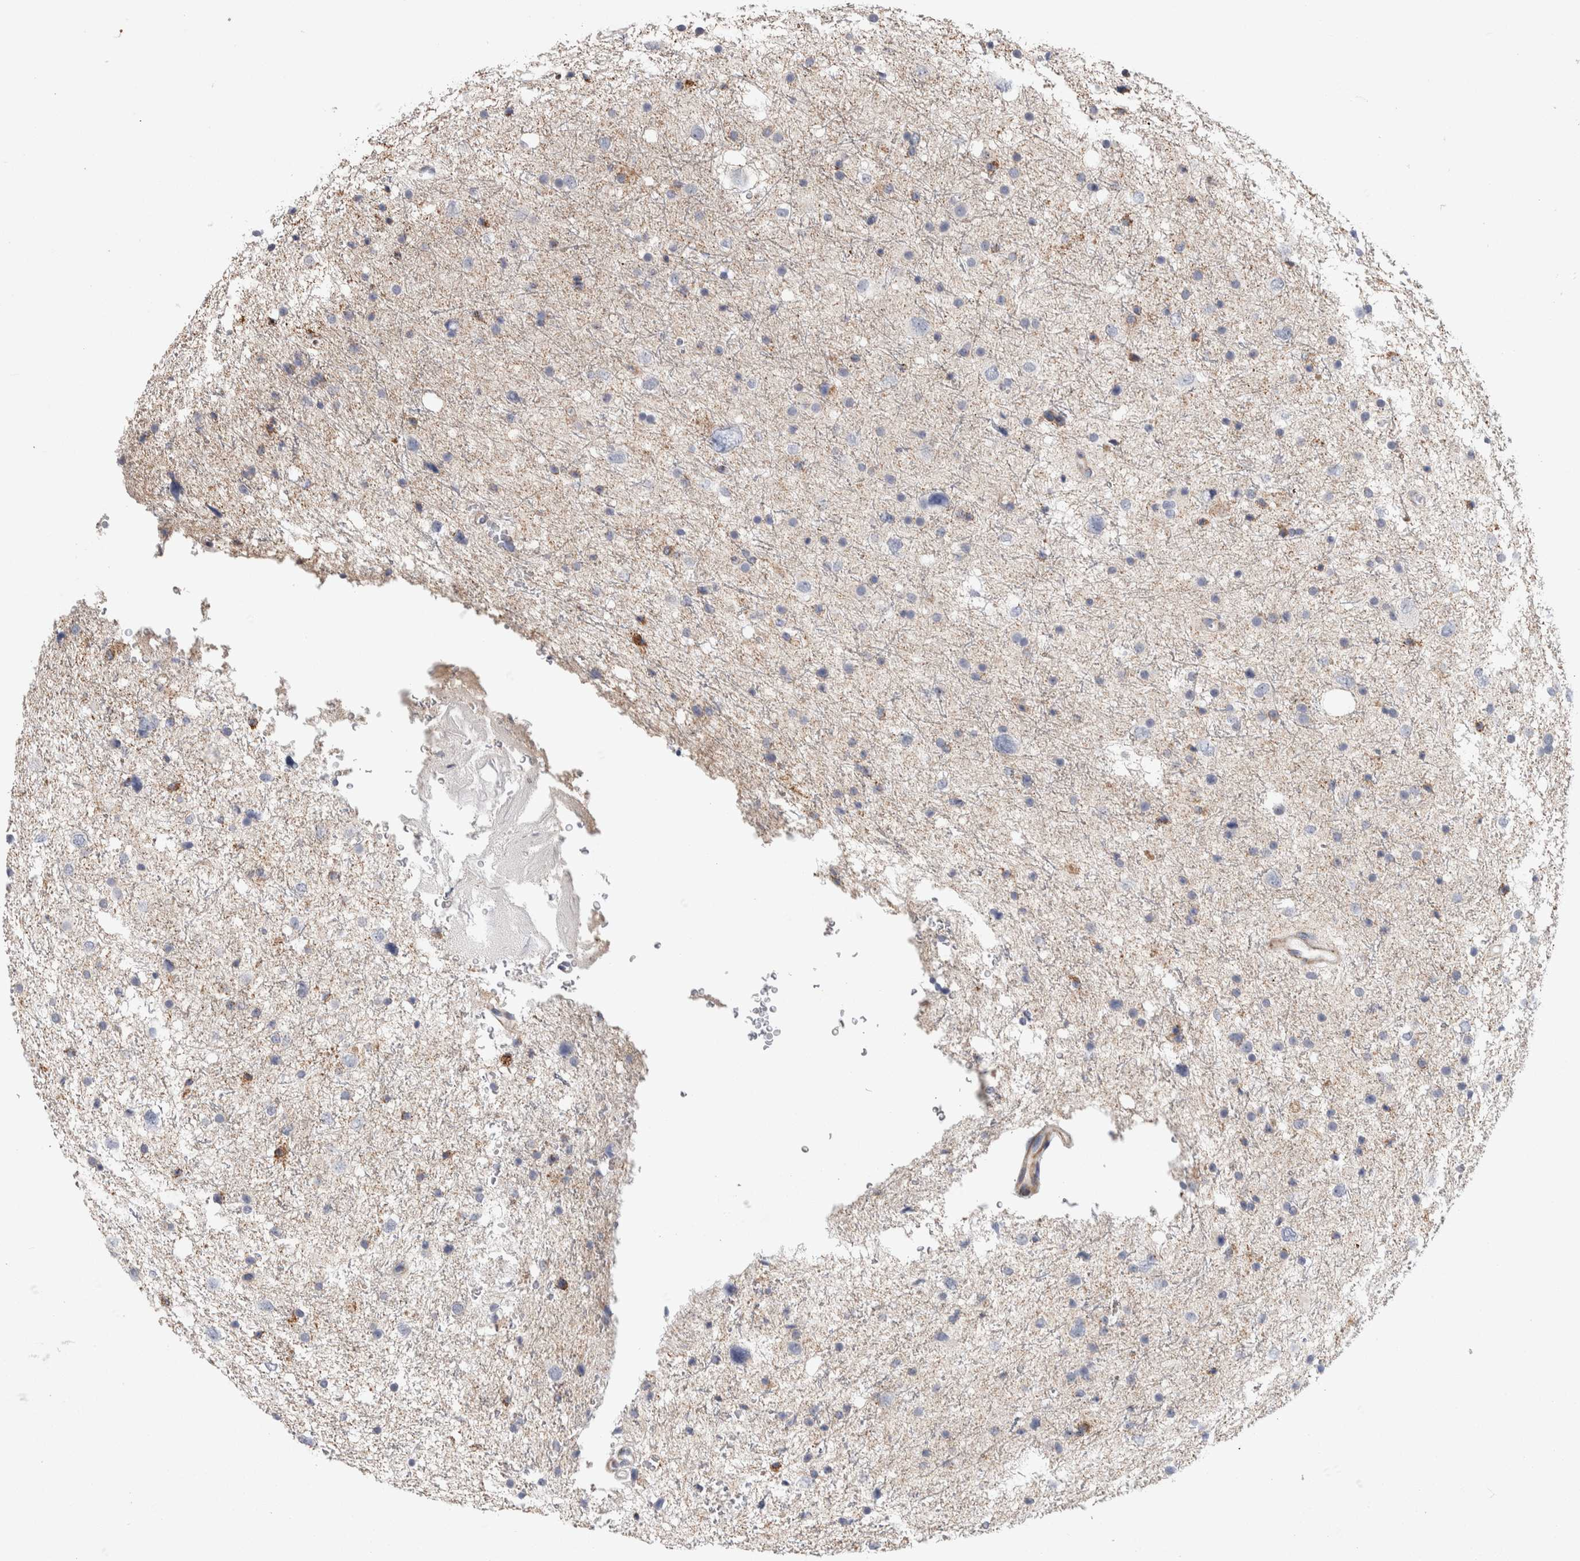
{"staining": {"intensity": "negative", "quantity": "none", "location": "none"}, "tissue": "glioma", "cell_type": "Tumor cells", "image_type": "cancer", "snomed": [{"axis": "morphology", "description": "Glioma, malignant, Low grade"}, {"axis": "topography", "description": "Brain"}], "caption": "Immunohistochemical staining of human glioma reveals no significant expression in tumor cells.", "gene": "PSMG3", "patient": {"sex": "female", "age": 37}}